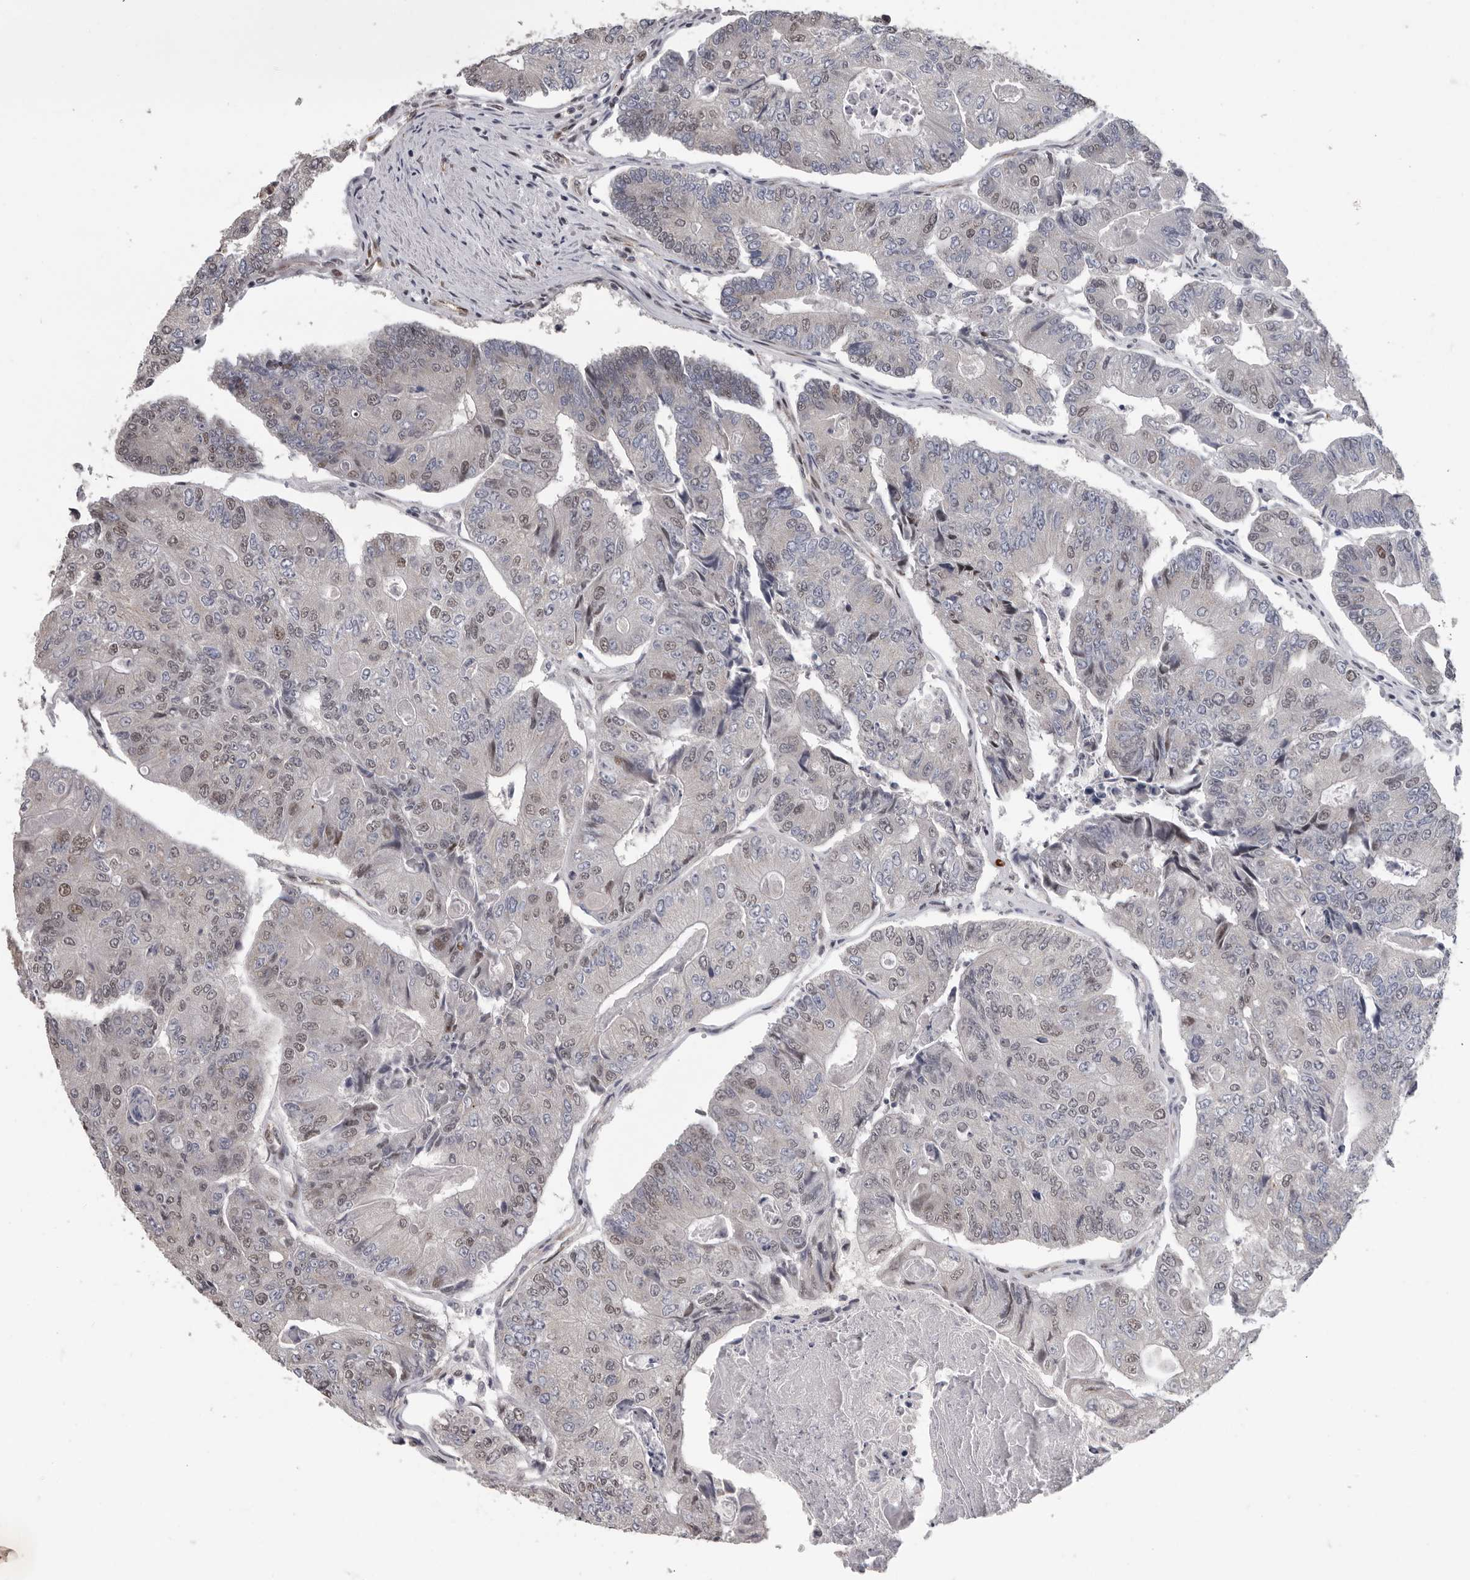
{"staining": {"intensity": "weak", "quantity": "<25%", "location": "nuclear"}, "tissue": "colorectal cancer", "cell_type": "Tumor cells", "image_type": "cancer", "snomed": [{"axis": "morphology", "description": "Adenocarcinoma, NOS"}, {"axis": "topography", "description": "Colon"}], "caption": "There is no significant positivity in tumor cells of colorectal cancer. Nuclei are stained in blue.", "gene": "RALGPS2", "patient": {"sex": "female", "age": 67}}